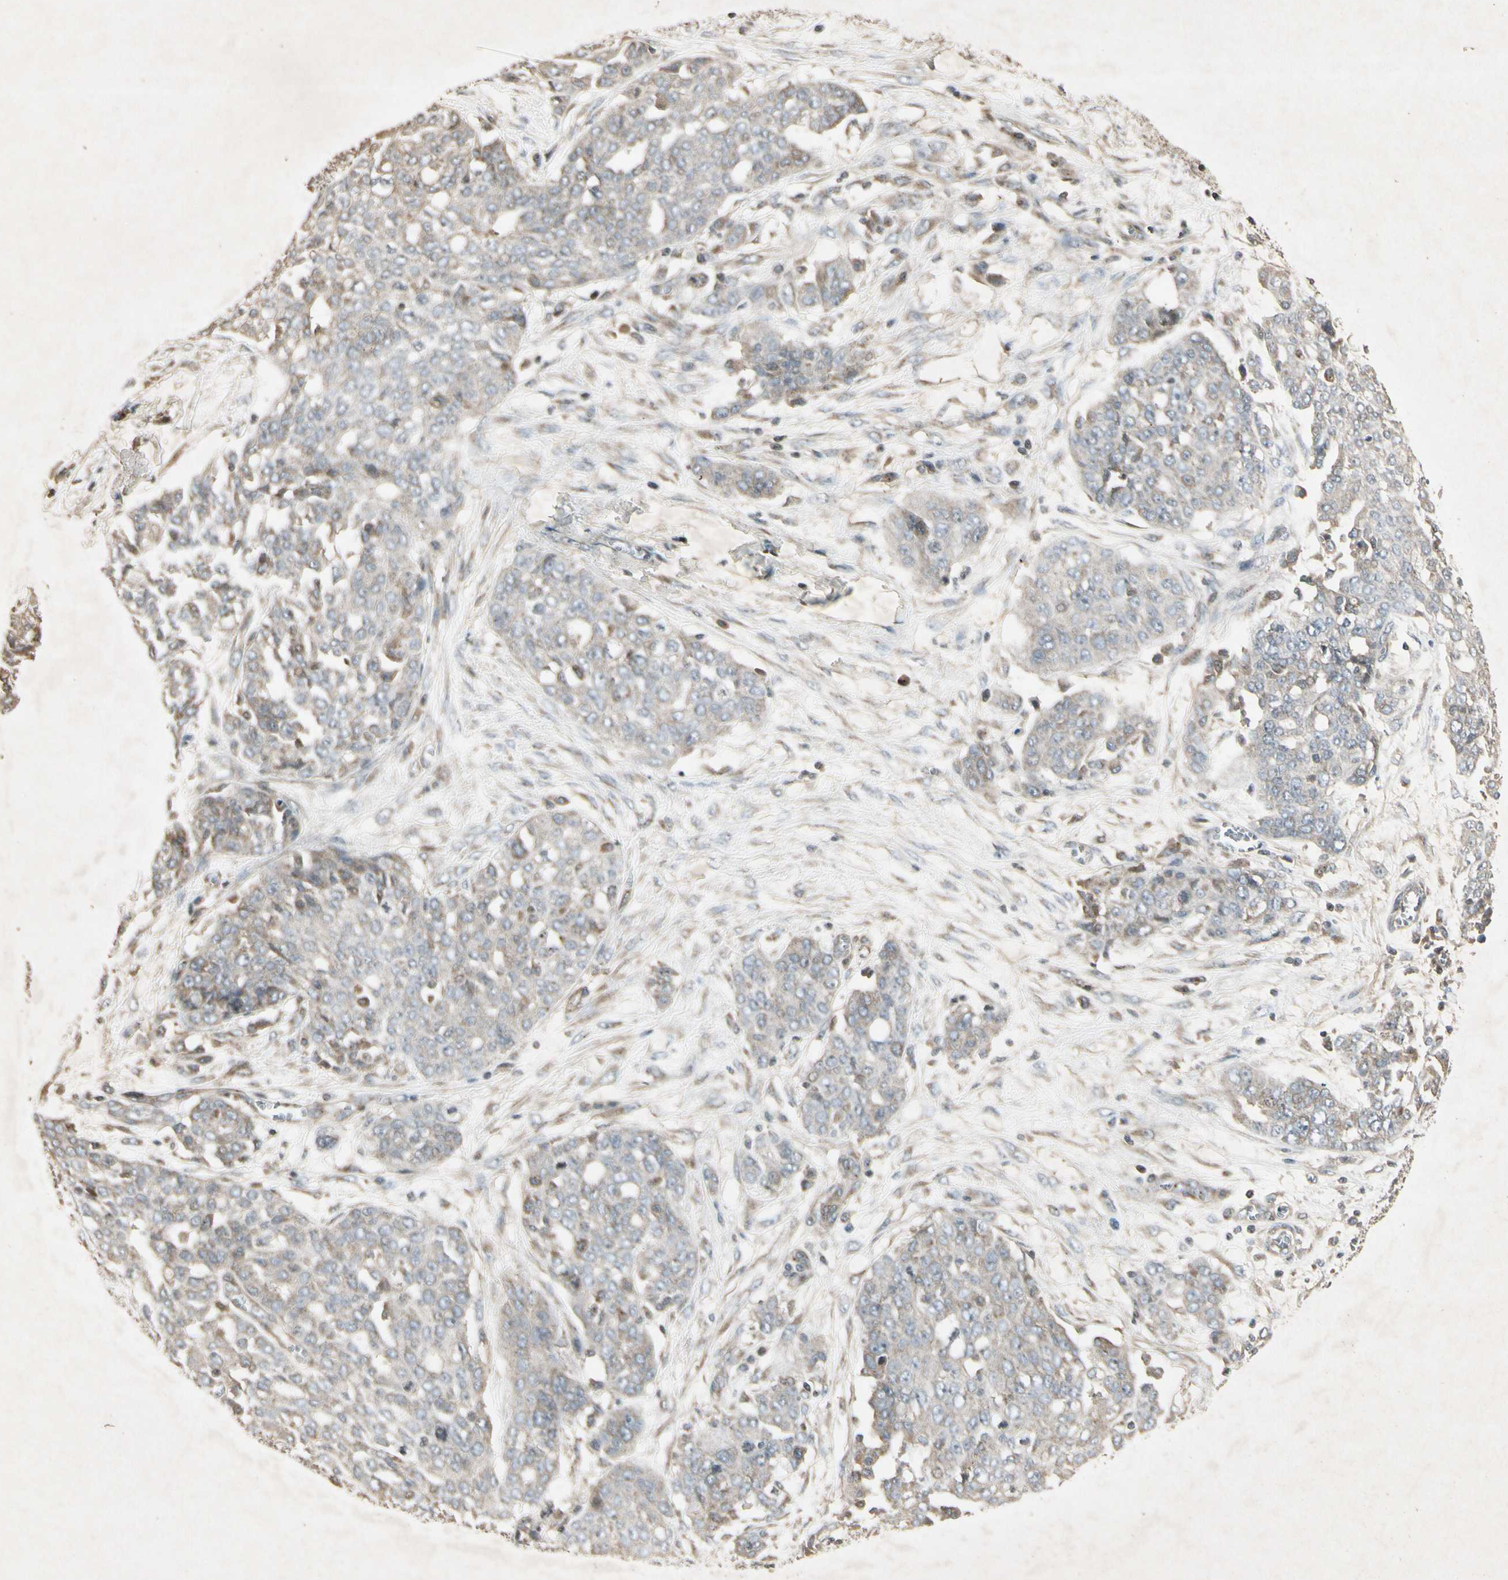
{"staining": {"intensity": "weak", "quantity": "25%-75%", "location": "cytoplasmic/membranous"}, "tissue": "ovarian cancer", "cell_type": "Tumor cells", "image_type": "cancer", "snomed": [{"axis": "morphology", "description": "Cystadenocarcinoma, serous, NOS"}, {"axis": "topography", "description": "Soft tissue"}, {"axis": "topography", "description": "Ovary"}], "caption": "Protein staining of ovarian cancer tissue exhibits weak cytoplasmic/membranous staining in about 25%-75% of tumor cells.", "gene": "TEK", "patient": {"sex": "female", "age": 57}}